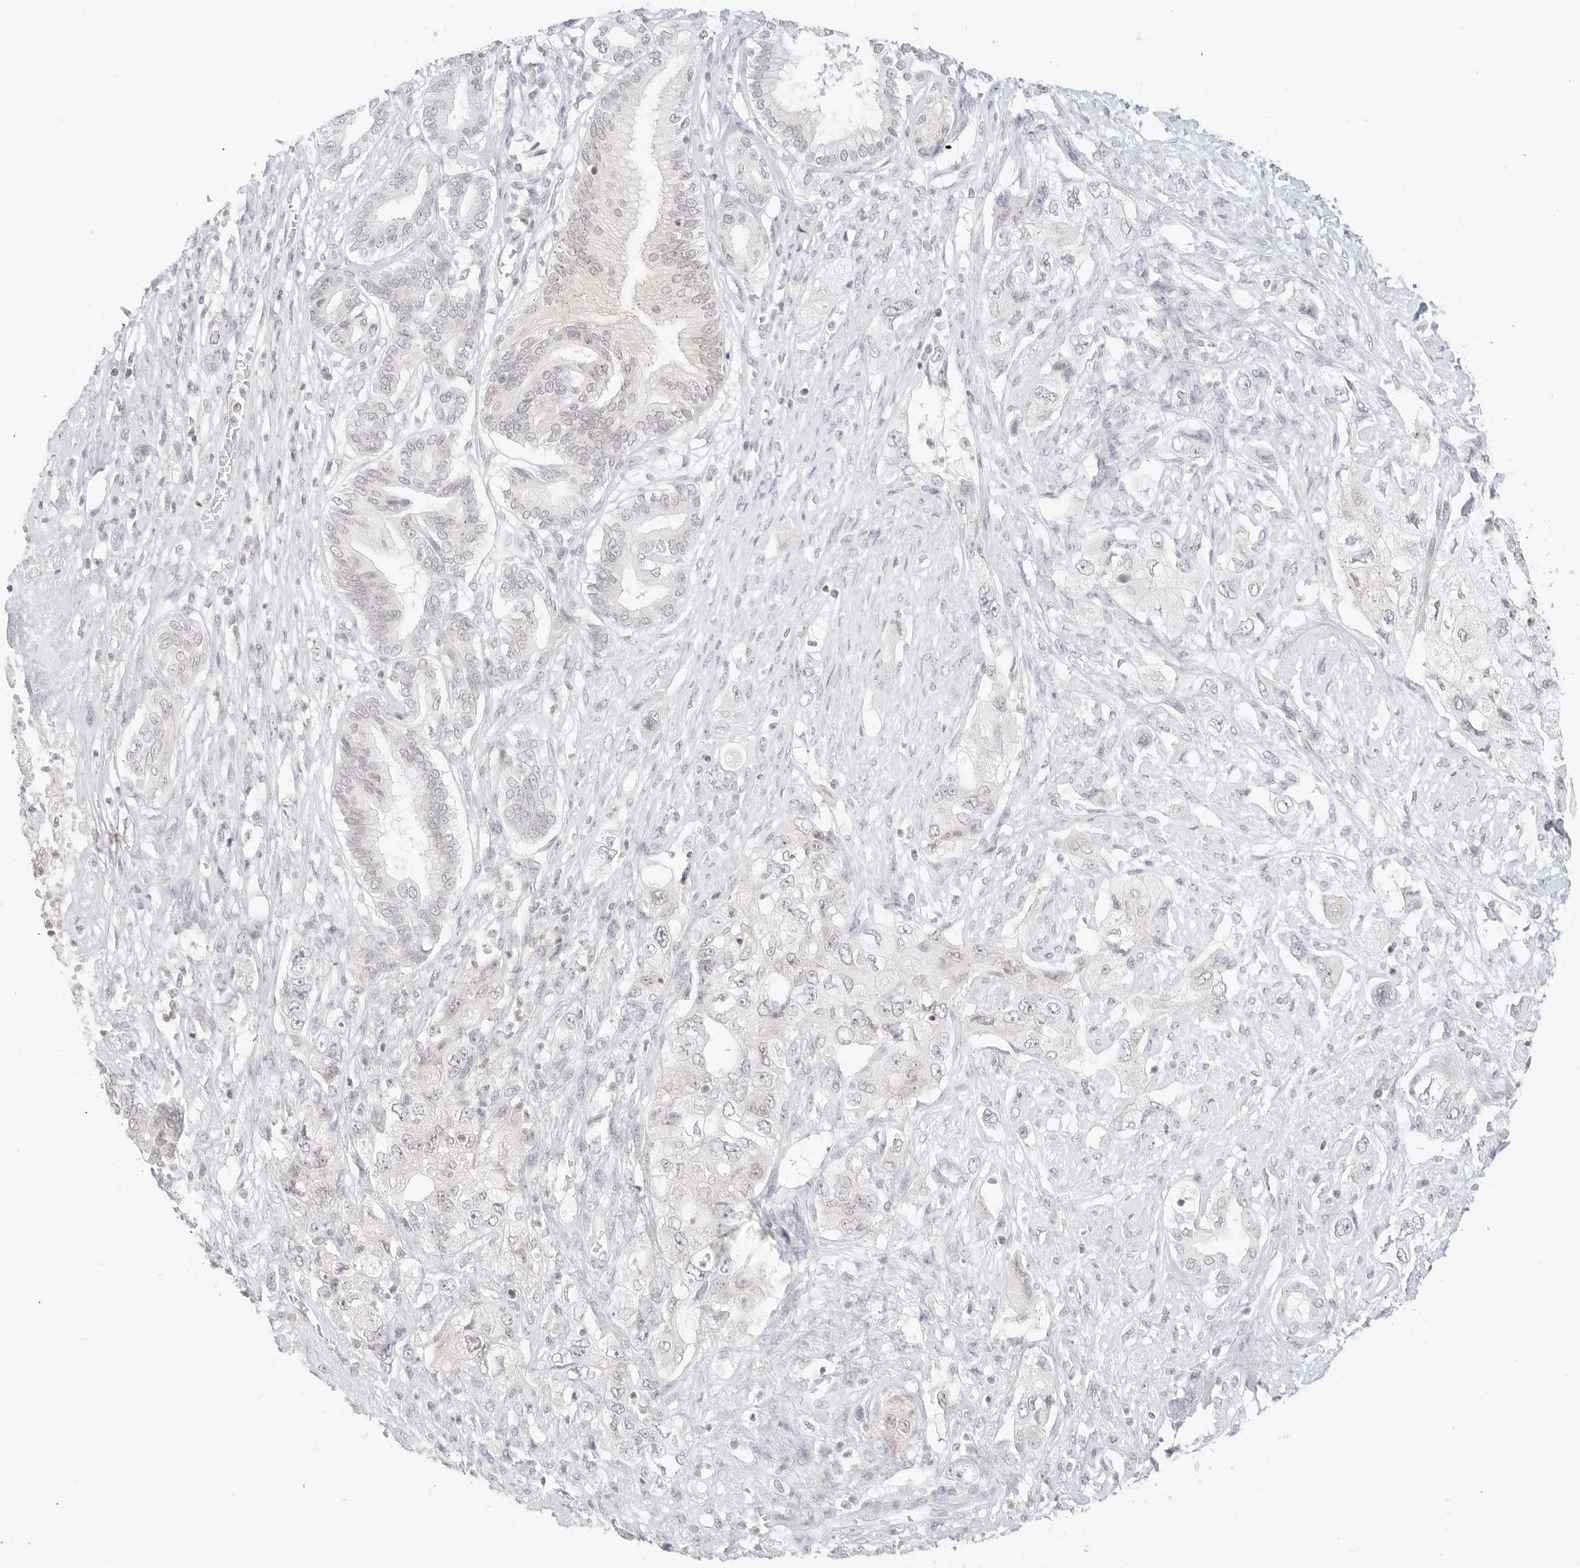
{"staining": {"intensity": "negative", "quantity": "none", "location": "none"}, "tissue": "pancreatic cancer", "cell_type": "Tumor cells", "image_type": "cancer", "snomed": [{"axis": "morphology", "description": "Adenocarcinoma, NOS"}, {"axis": "topography", "description": "Pancreas"}], "caption": "Protein analysis of pancreatic cancer (adenocarcinoma) exhibits no significant staining in tumor cells.", "gene": "GNAS", "patient": {"sex": "female", "age": 73}}